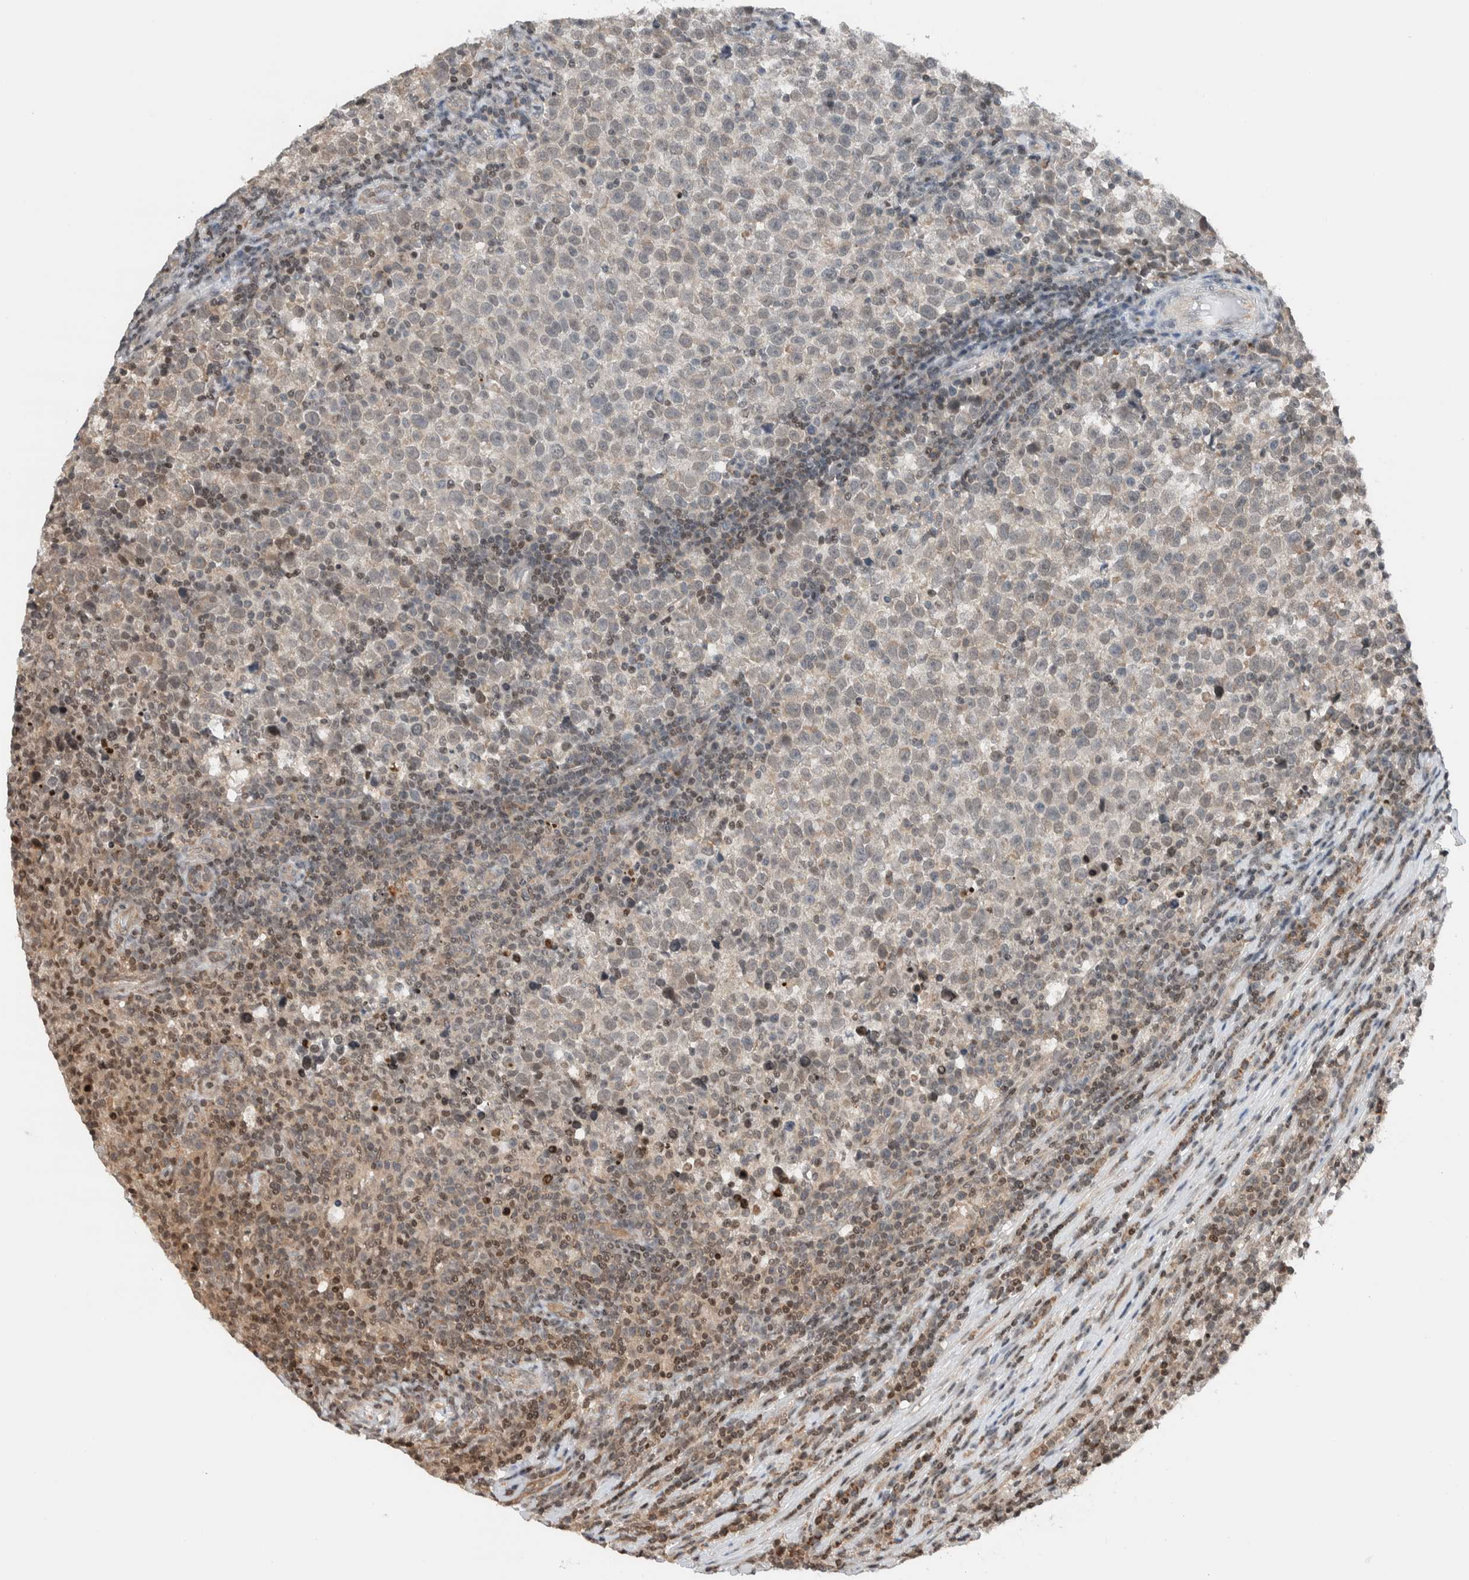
{"staining": {"intensity": "weak", "quantity": "<25%", "location": "cytoplasmic/membranous,nuclear"}, "tissue": "testis cancer", "cell_type": "Tumor cells", "image_type": "cancer", "snomed": [{"axis": "morphology", "description": "Normal tissue, NOS"}, {"axis": "morphology", "description": "Seminoma, NOS"}, {"axis": "topography", "description": "Testis"}], "caption": "IHC histopathology image of neoplastic tissue: human testis cancer stained with DAB reveals no significant protein positivity in tumor cells.", "gene": "NPLOC4", "patient": {"sex": "male", "age": 43}}